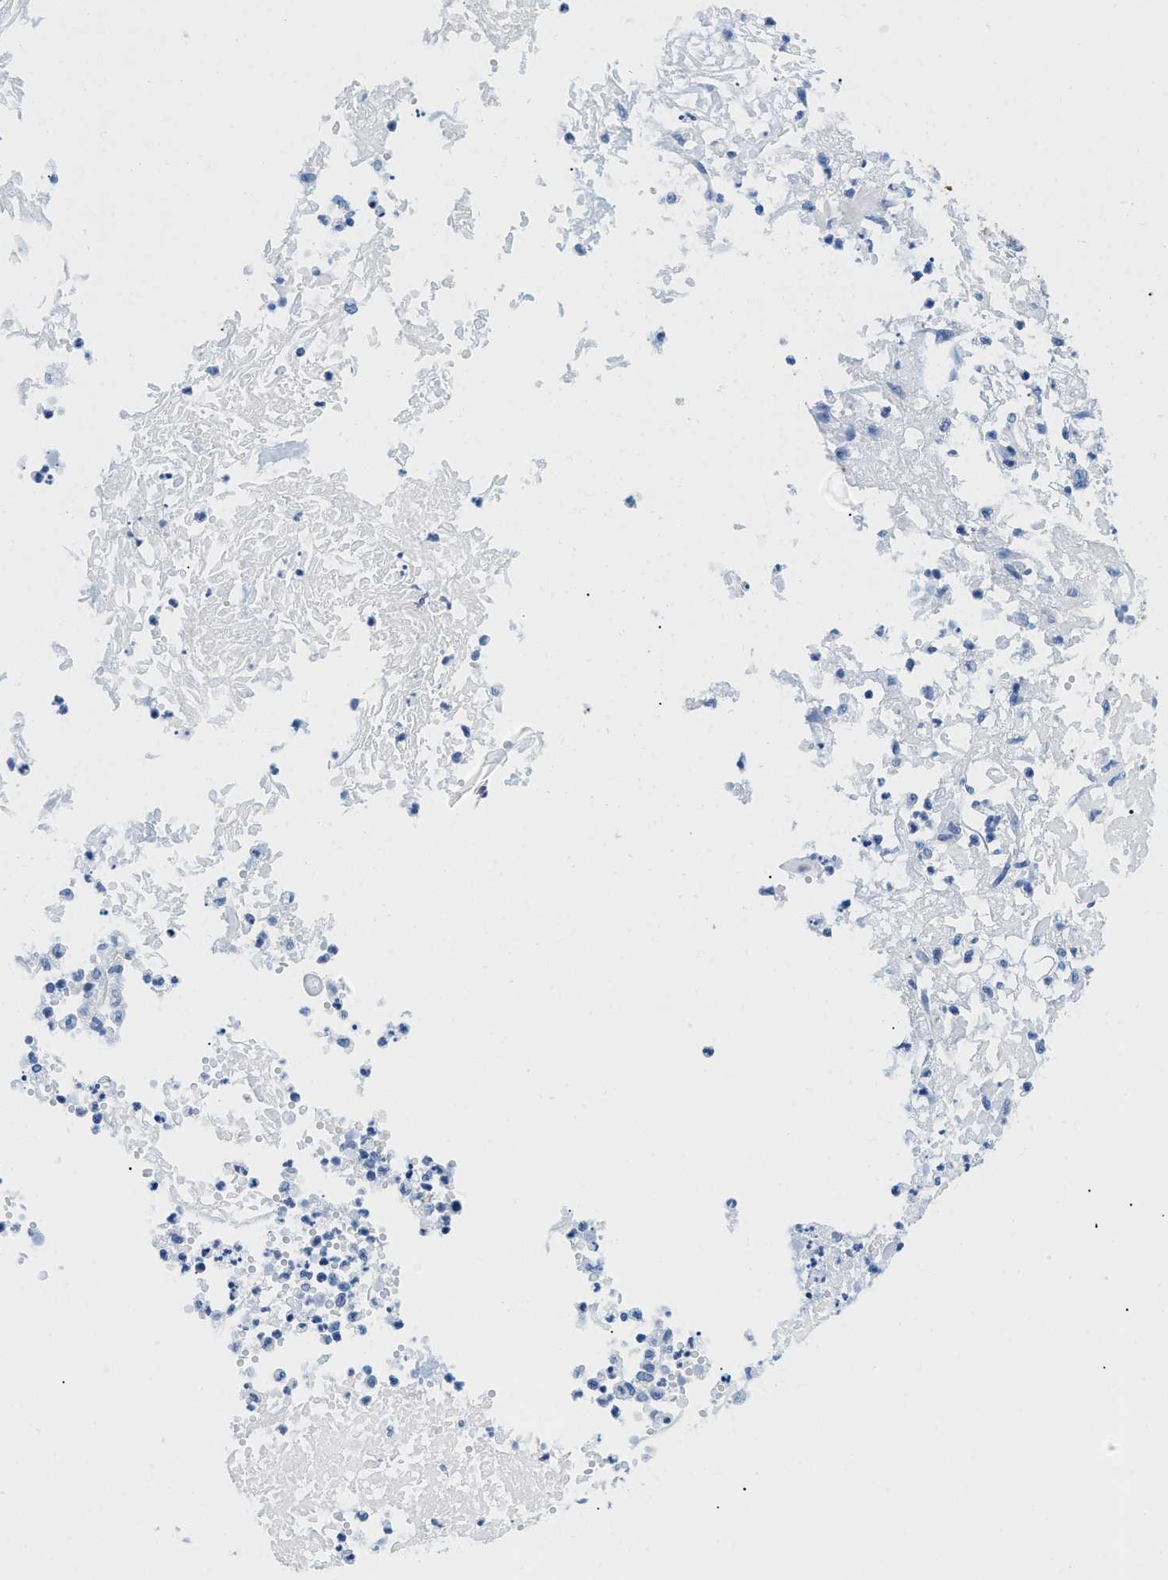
{"staining": {"intensity": "negative", "quantity": "none", "location": "none"}, "tissue": "skin cancer", "cell_type": "Tumor cells", "image_type": "cancer", "snomed": [{"axis": "morphology", "description": "Normal tissue, NOS"}, {"axis": "morphology", "description": "Basal cell carcinoma"}, {"axis": "topography", "description": "Skin"}], "caption": "IHC of human skin cancer (basal cell carcinoma) demonstrates no positivity in tumor cells. Nuclei are stained in blue.", "gene": "GSN", "patient": {"sex": "male", "age": 87}}